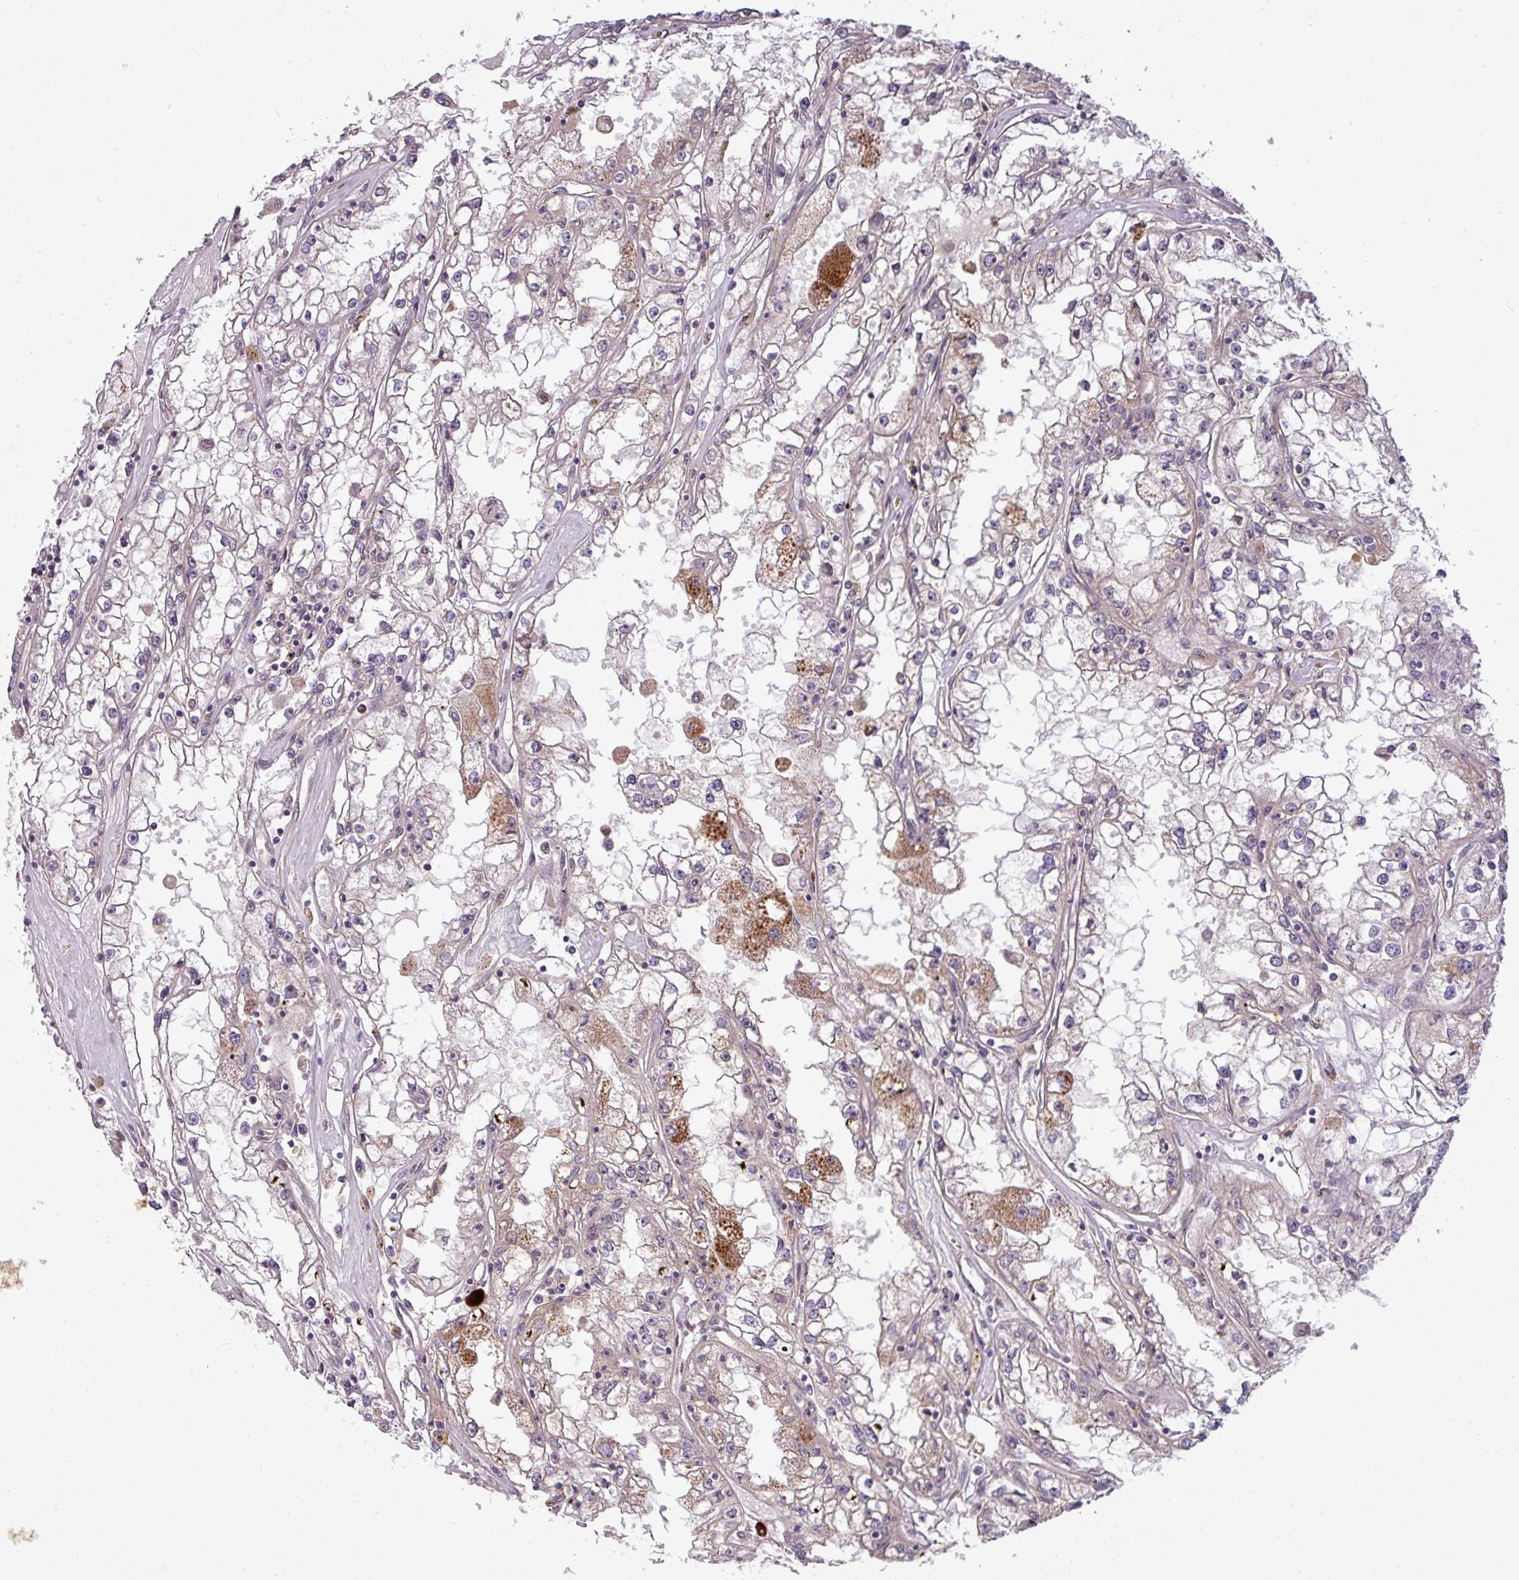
{"staining": {"intensity": "moderate", "quantity": "<25%", "location": "cytoplasmic/membranous"}, "tissue": "renal cancer", "cell_type": "Tumor cells", "image_type": "cancer", "snomed": [{"axis": "morphology", "description": "Adenocarcinoma, NOS"}, {"axis": "topography", "description": "Kidney"}], "caption": "Immunohistochemistry image of neoplastic tissue: human renal cancer stained using IHC exhibits low levels of moderate protein expression localized specifically in the cytoplasmic/membranous of tumor cells, appearing as a cytoplasmic/membranous brown color.", "gene": "PAPLN", "patient": {"sex": "male", "age": 56}}